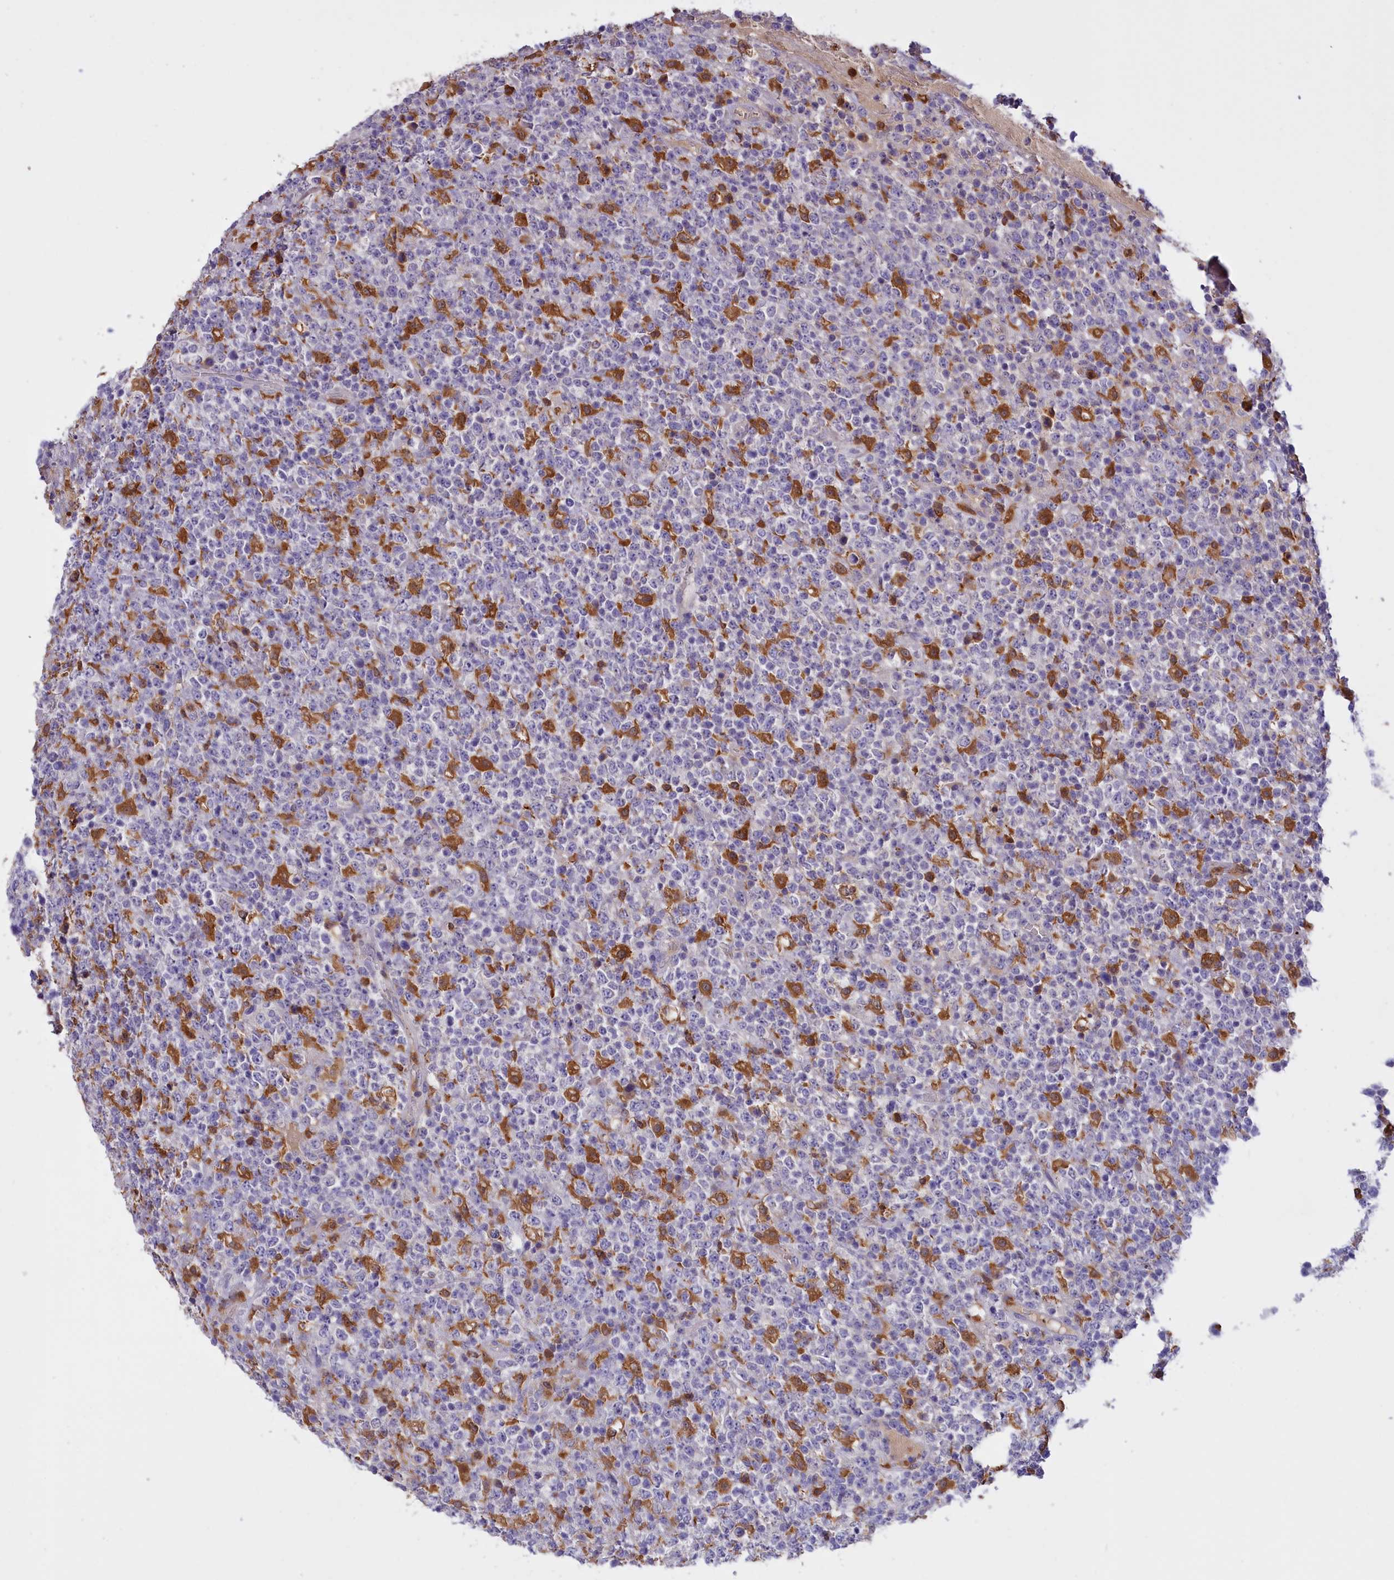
{"staining": {"intensity": "negative", "quantity": "none", "location": "none"}, "tissue": "lymphoma", "cell_type": "Tumor cells", "image_type": "cancer", "snomed": [{"axis": "morphology", "description": "Malignant lymphoma, non-Hodgkin's type, High grade"}, {"axis": "topography", "description": "Colon"}], "caption": "Immunohistochemical staining of lymphoma exhibits no significant staining in tumor cells. The staining was performed using DAB to visualize the protein expression in brown, while the nuclei were stained in blue with hematoxylin (Magnification: 20x).", "gene": "FAM149B1", "patient": {"sex": "female", "age": 53}}